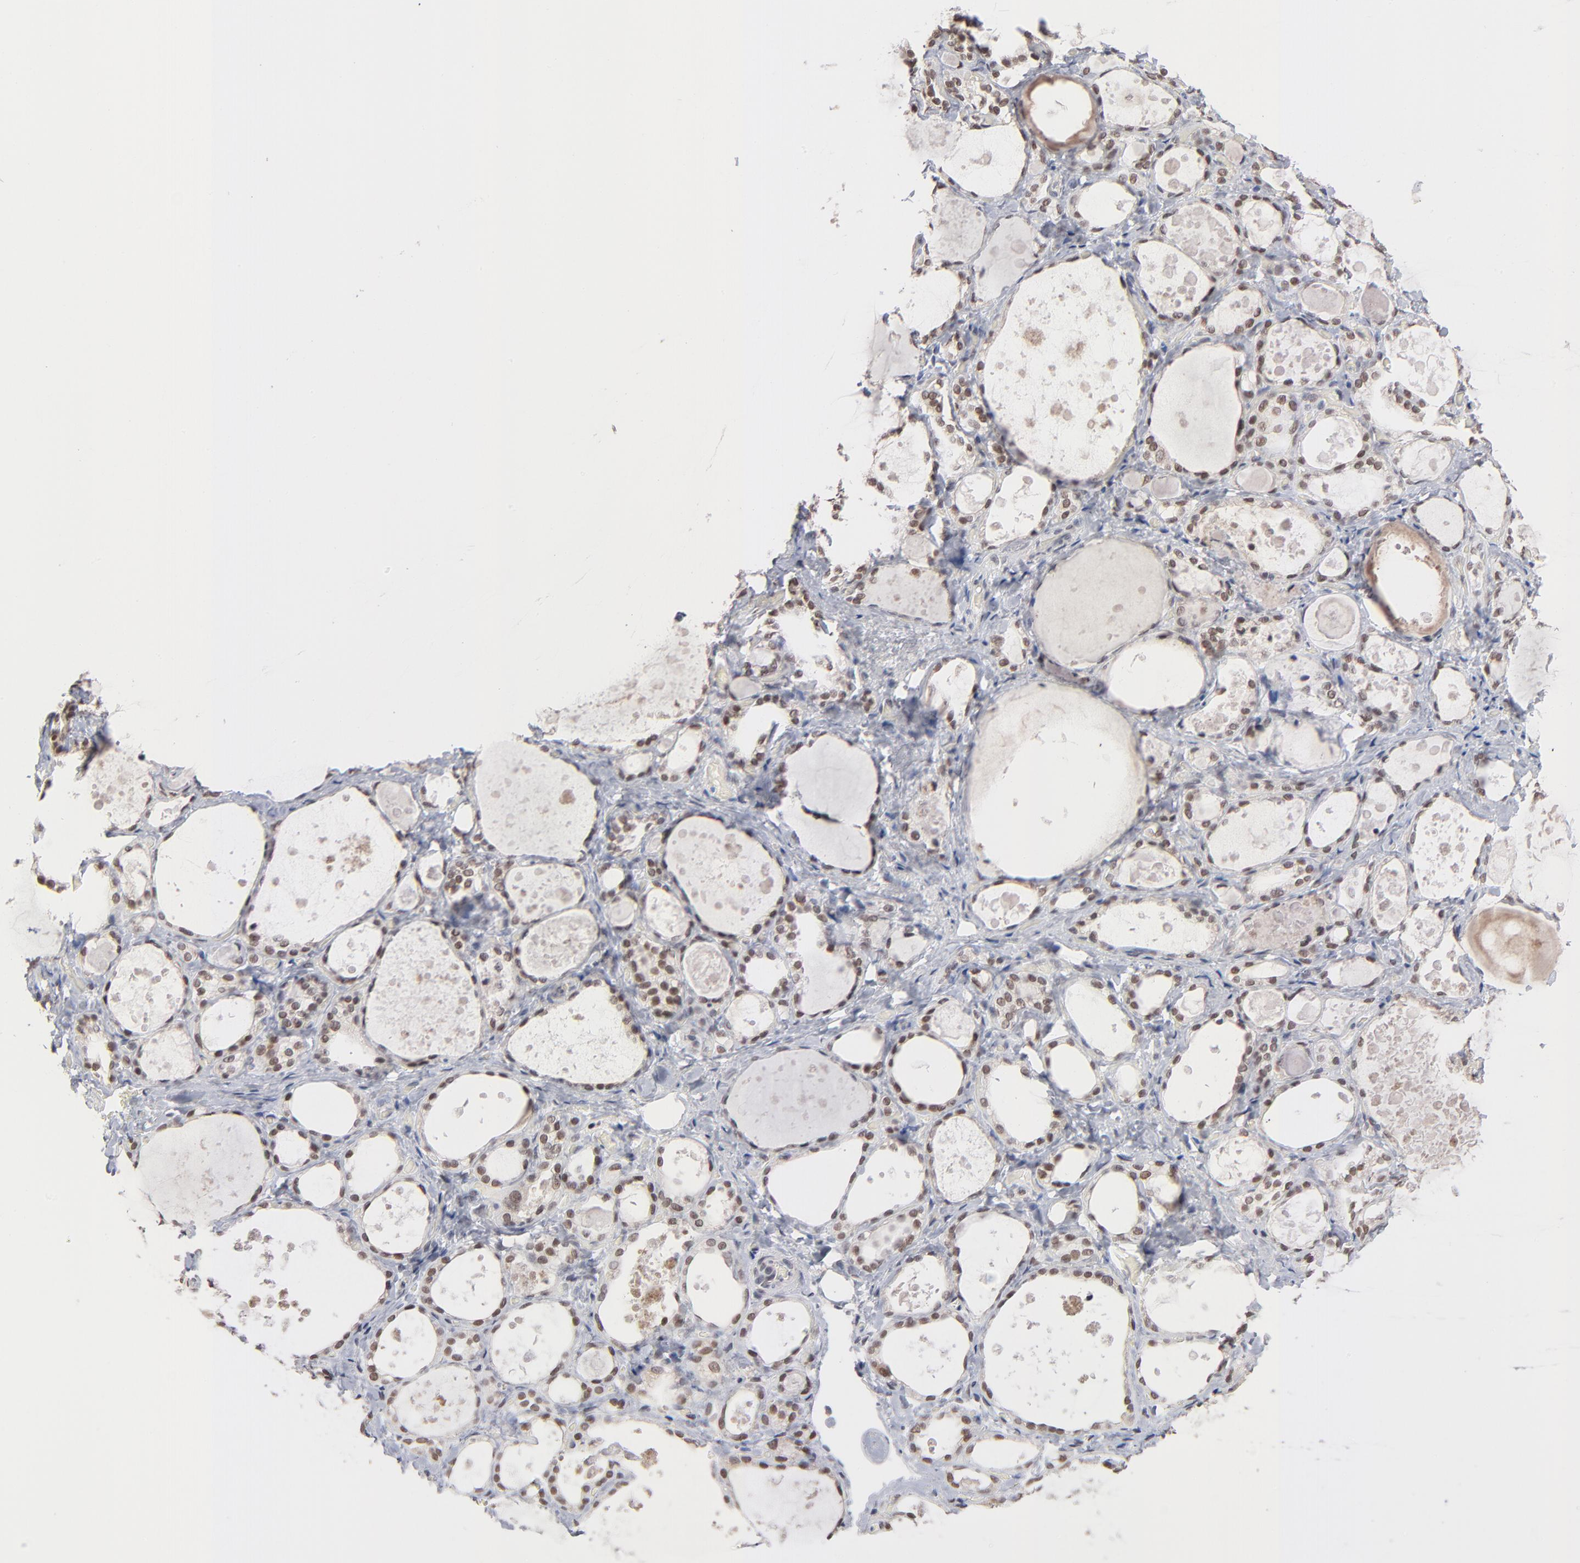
{"staining": {"intensity": "weak", "quantity": "25%-75%", "location": "nuclear"}, "tissue": "thyroid gland", "cell_type": "Glandular cells", "image_type": "normal", "snomed": [{"axis": "morphology", "description": "Normal tissue, NOS"}, {"axis": "topography", "description": "Thyroid gland"}], "caption": "A low amount of weak nuclear positivity is seen in approximately 25%-75% of glandular cells in normal thyroid gland.", "gene": "MBIP", "patient": {"sex": "female", "age": 75}}